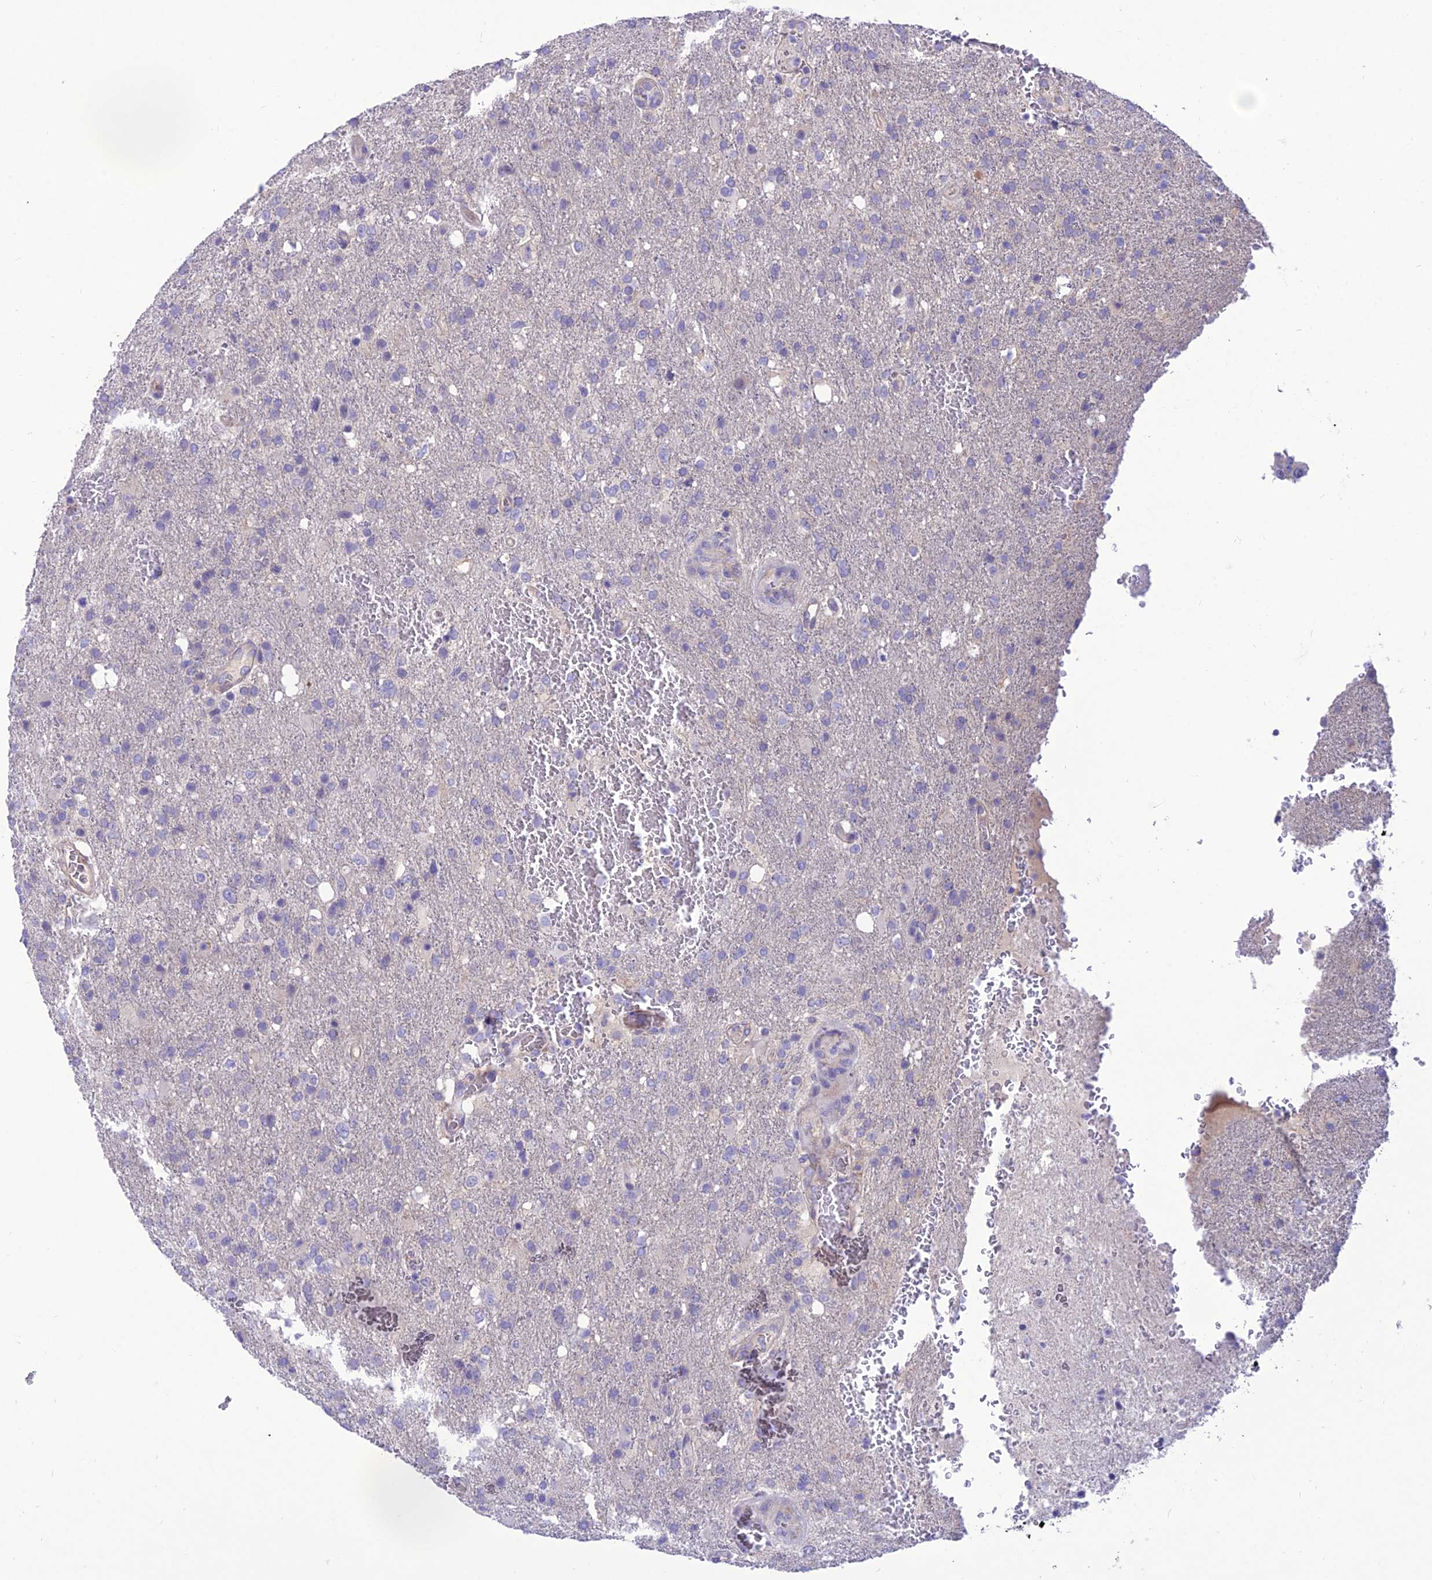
{"staining": {"intensity": "negative", "quantity": "none", "location": "none"}, "tissue": "glioma", "cell_type": "Tumor cells", "image_type": "cancer", "snomed": [{"axis": "morphology", "description": "Glioma, malignant, High grade"}, {"axis": "topography", "description": "Brain"}], "caption": "Glioma stained for a protein using IHC shows no expression tumor cells.", "gene": "TEKT3", "patient": {"sex": "female", "age": 74}}